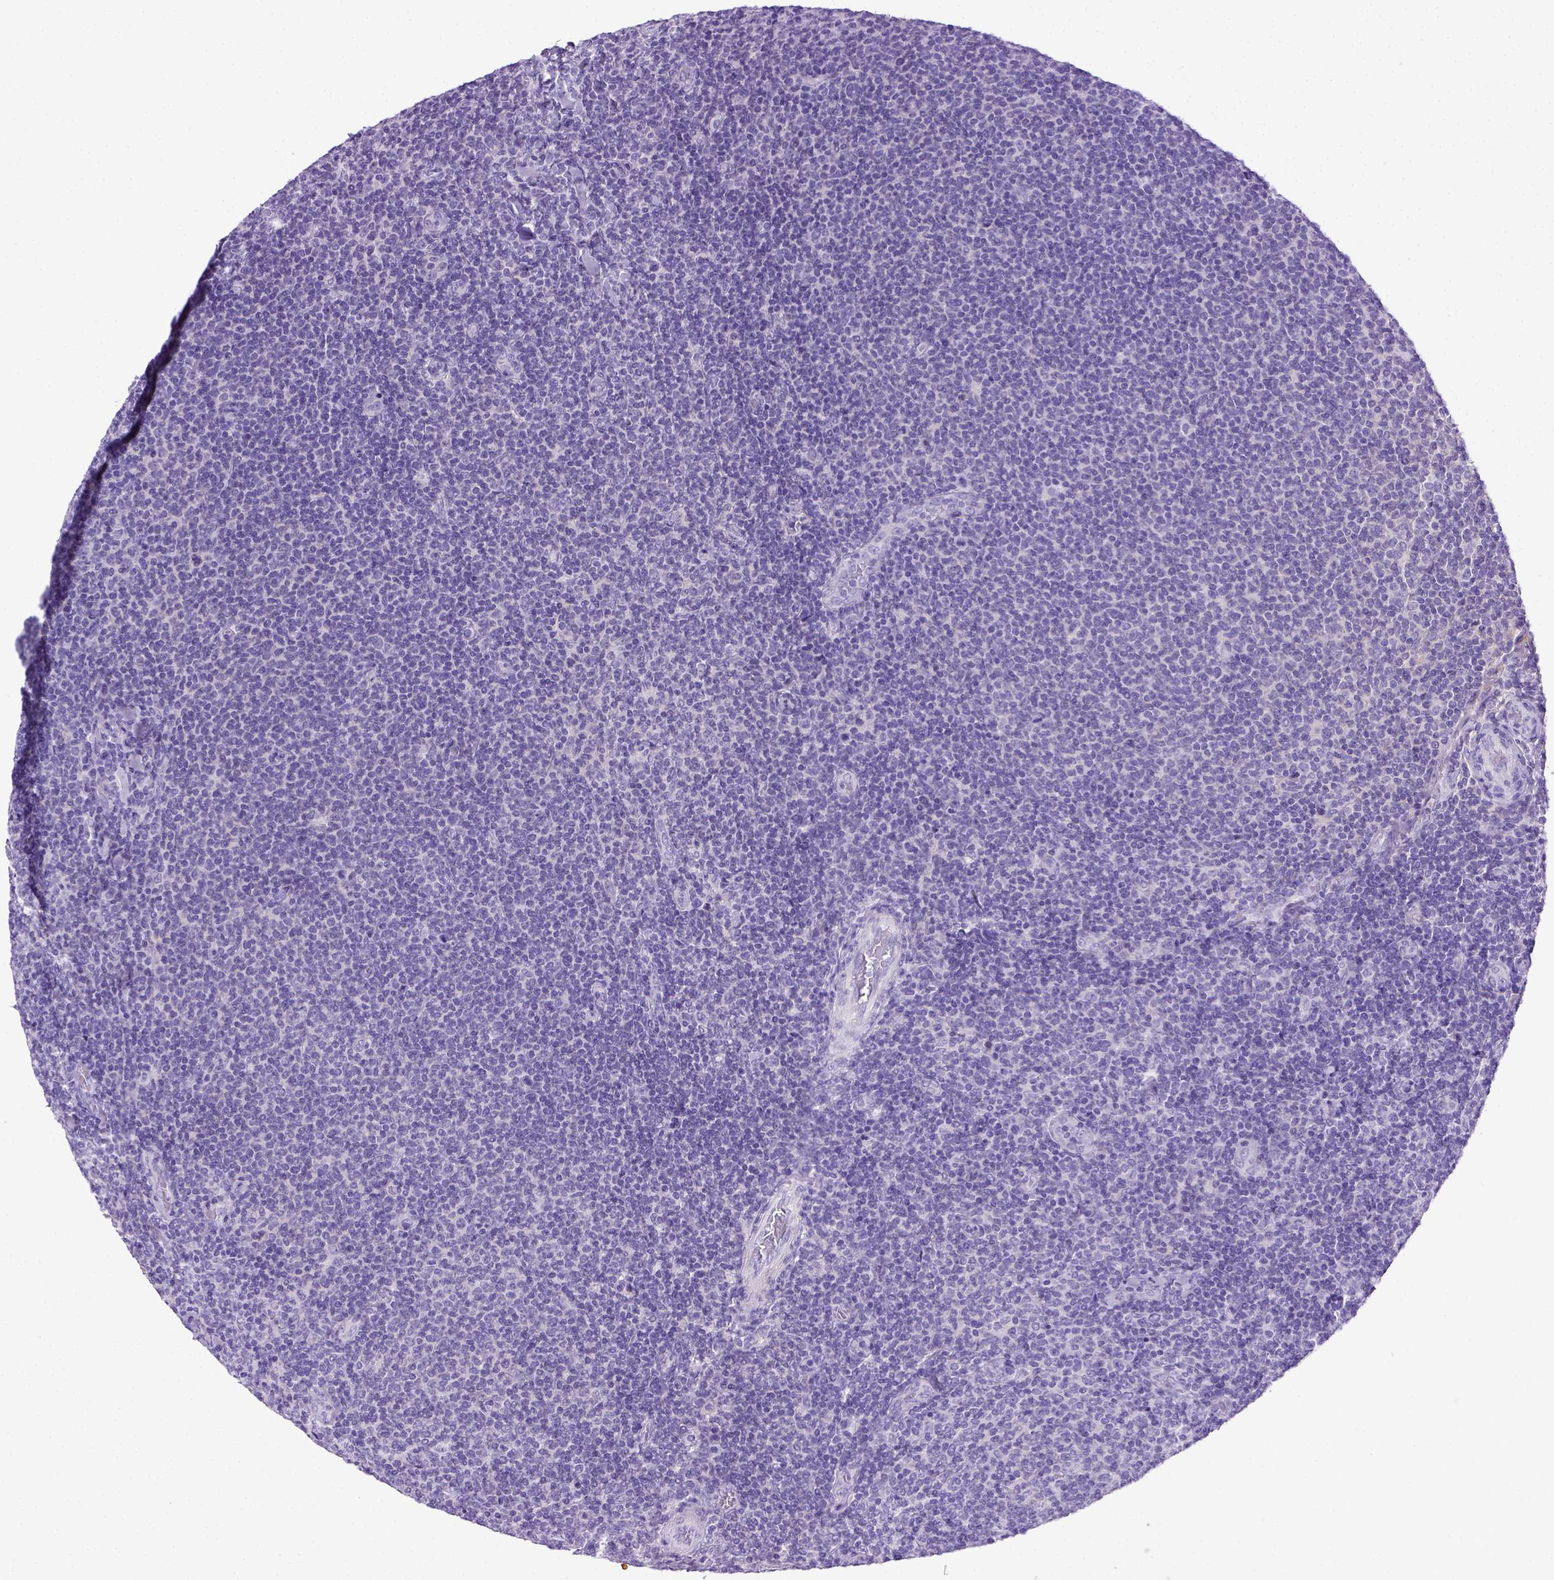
{"staining": {"intensity": "negative", "quantity": "none", "location": "none"}, "tissue": "lymphoma", "cell_type": "Tumor cells", "image_type": "cancer", "snomed": [{"axis": "morphology", "description": "Malignant lymphoma, non-Hodgkin's type, Low grade"}, {"axis": "topography", "description": "Lymph node"}], "caption": "A histopathology image of human lymphoma is negative for staining in tumor cells.", "gene": "ITIH4", "patient": {"sex": "male", "age": 52}}